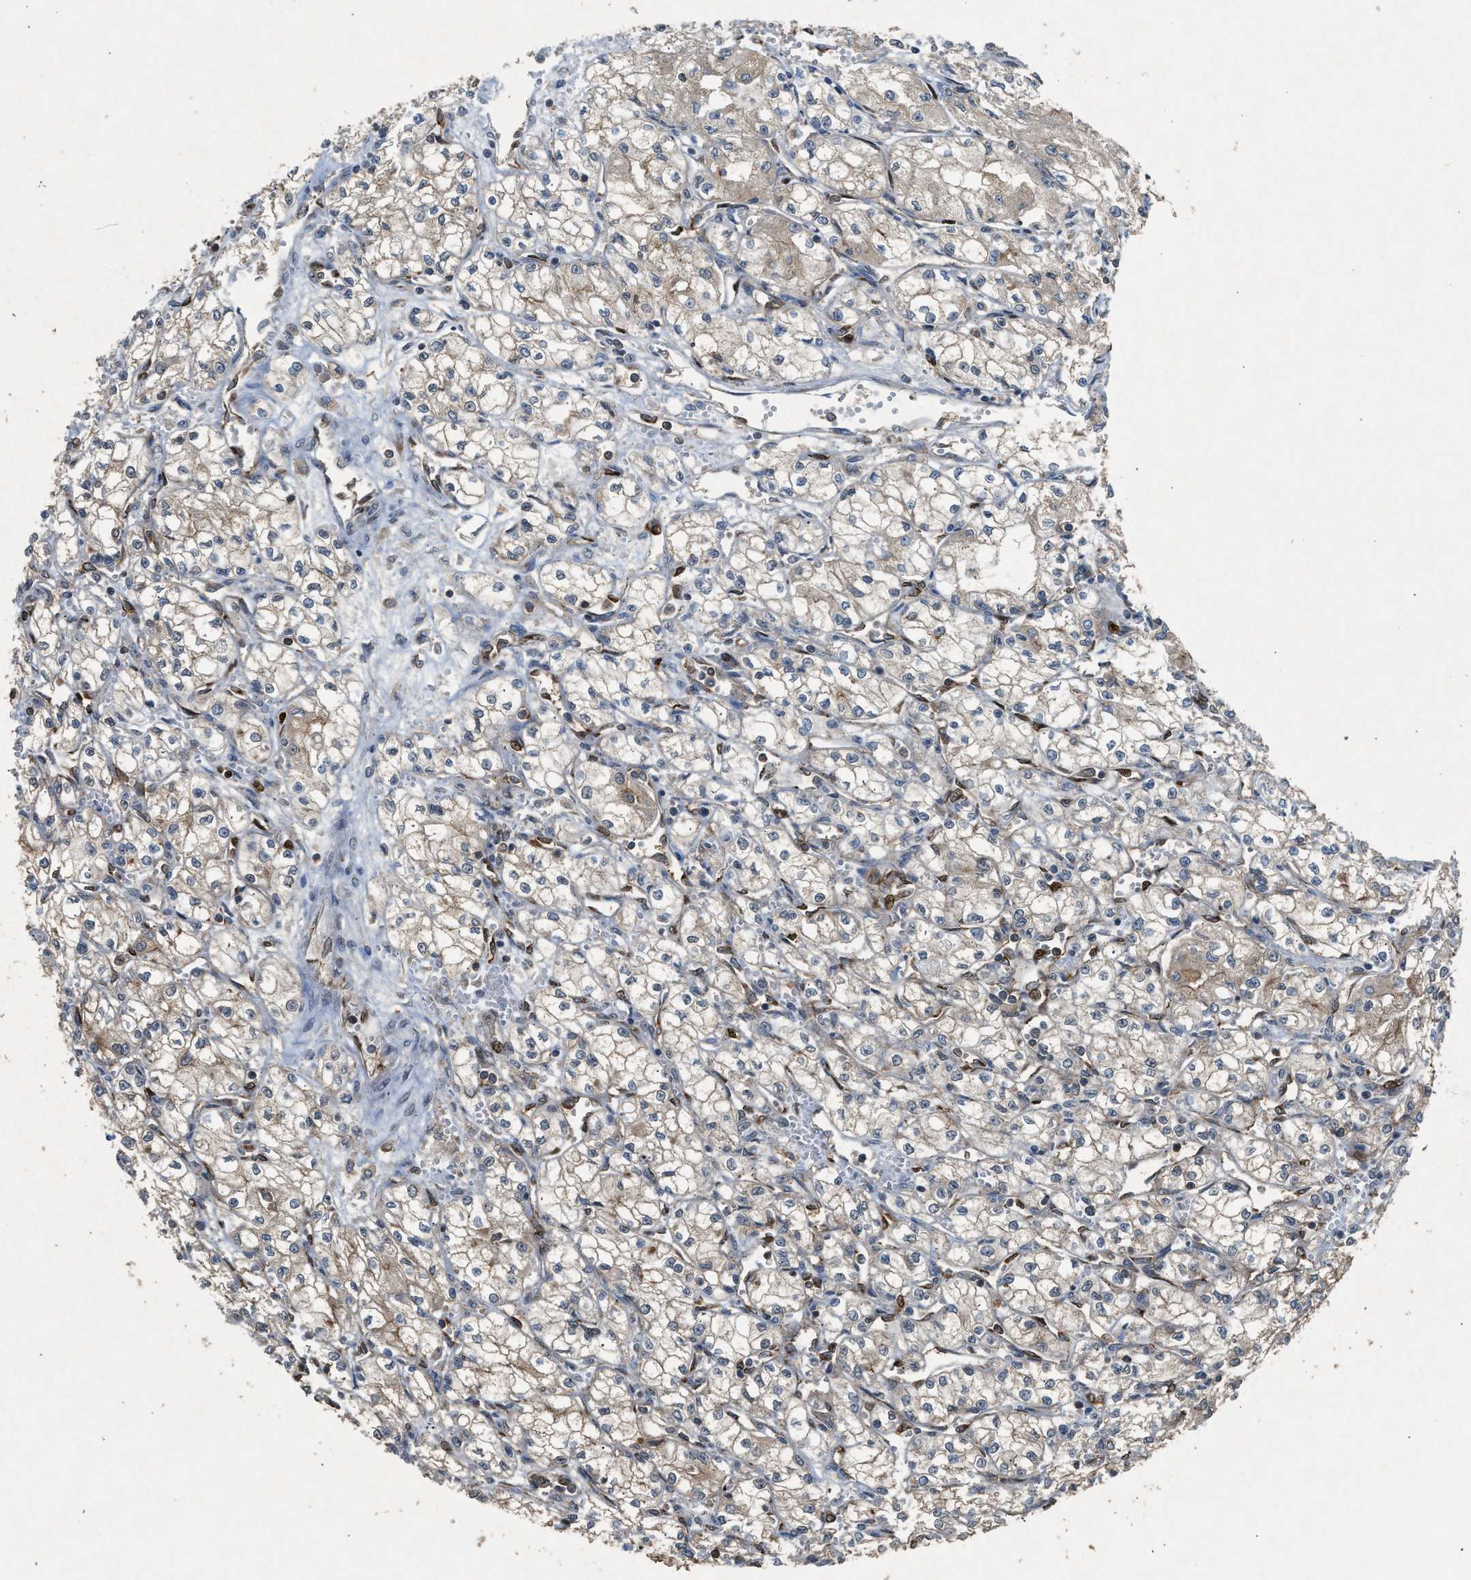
{"staining": {"intensity": "weak", "quantity": "25%-75%", "location": "cytoplasmic/membranous"}, "tissue": "renal cancer", "cell_type": "Tumor cells", "image_type": "cancer", "snomed": [{"axis": "morphology", "description": "Normal tissue, NOS"}, {"axis": "morphology", "description": "Adenocarcinoma, NOS"}, {"axis": "topography", "description": "Kidney"}], "caption": "Renal cancer (adenocarcinoma) tissue shows weak cytoplasmic/membranous positivity in approximately 25%-75% of tumor cells", "gene": "HIP1R", "patient": {"sex": "male", "age": 59}}